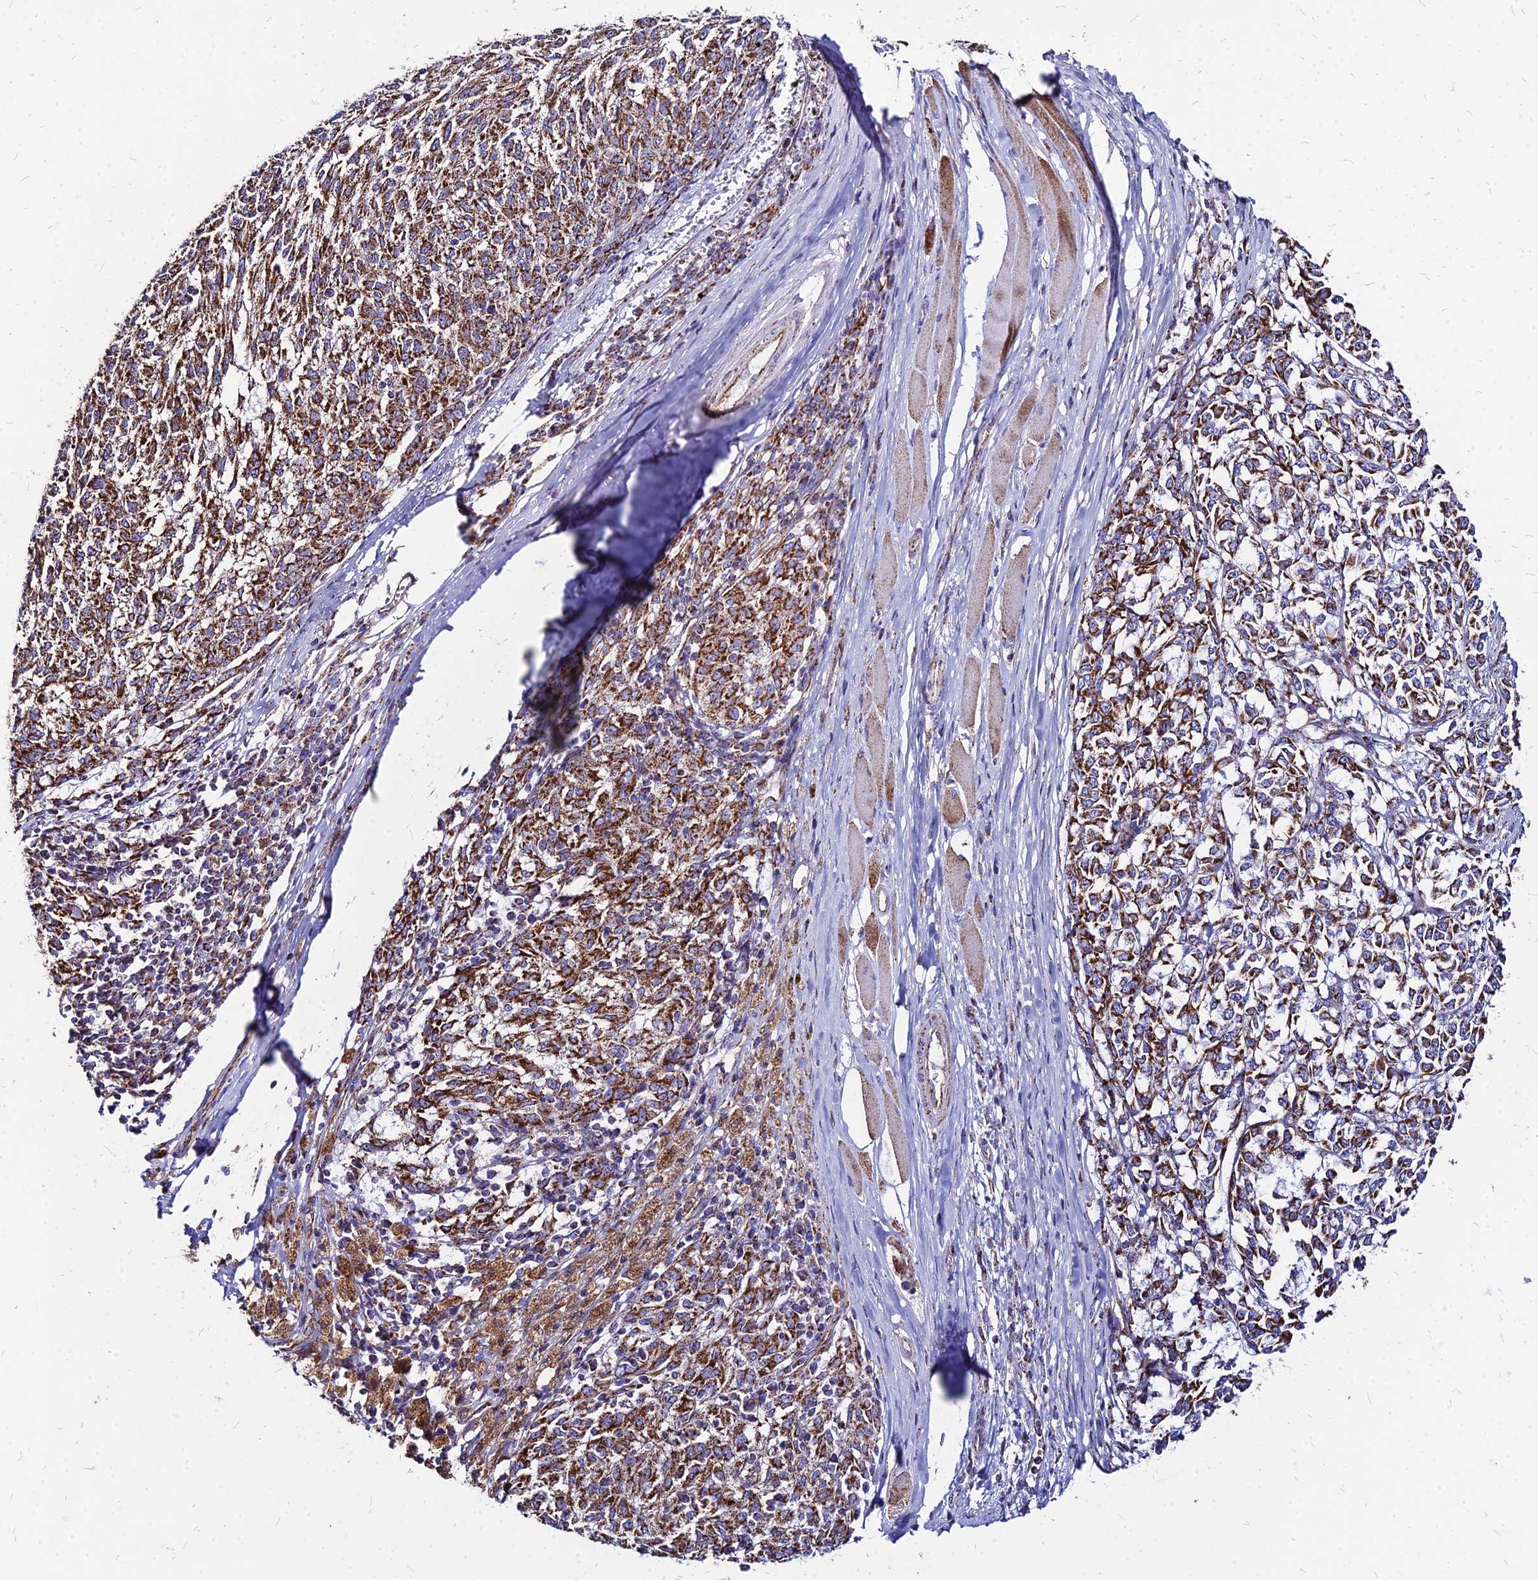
{"staining": {"intensity": "strong", "quantity": ">75%", "location": "cytoplasmic/membranous"}, "tissue": "melanoma", "cell_type": "Tumor cells", "image_type": "cancer", "snomed": [{"axis": "morphology", "description": "Malignant melanoma, NOS"}, {"axis": "topography", "description": "Skin"}], "caption": "Brown immunohistochemical staining in human malignant melanoma demonstrates strong cytoplasmic/membranous positivity in about >75% of tumor cells. The staining was performed using DAB, with brown indicating positive protein expression. Nuclei are stained blue with hematoxylin.", "gene": "DLD", "patient": {"sex": "female", "age": 72}}